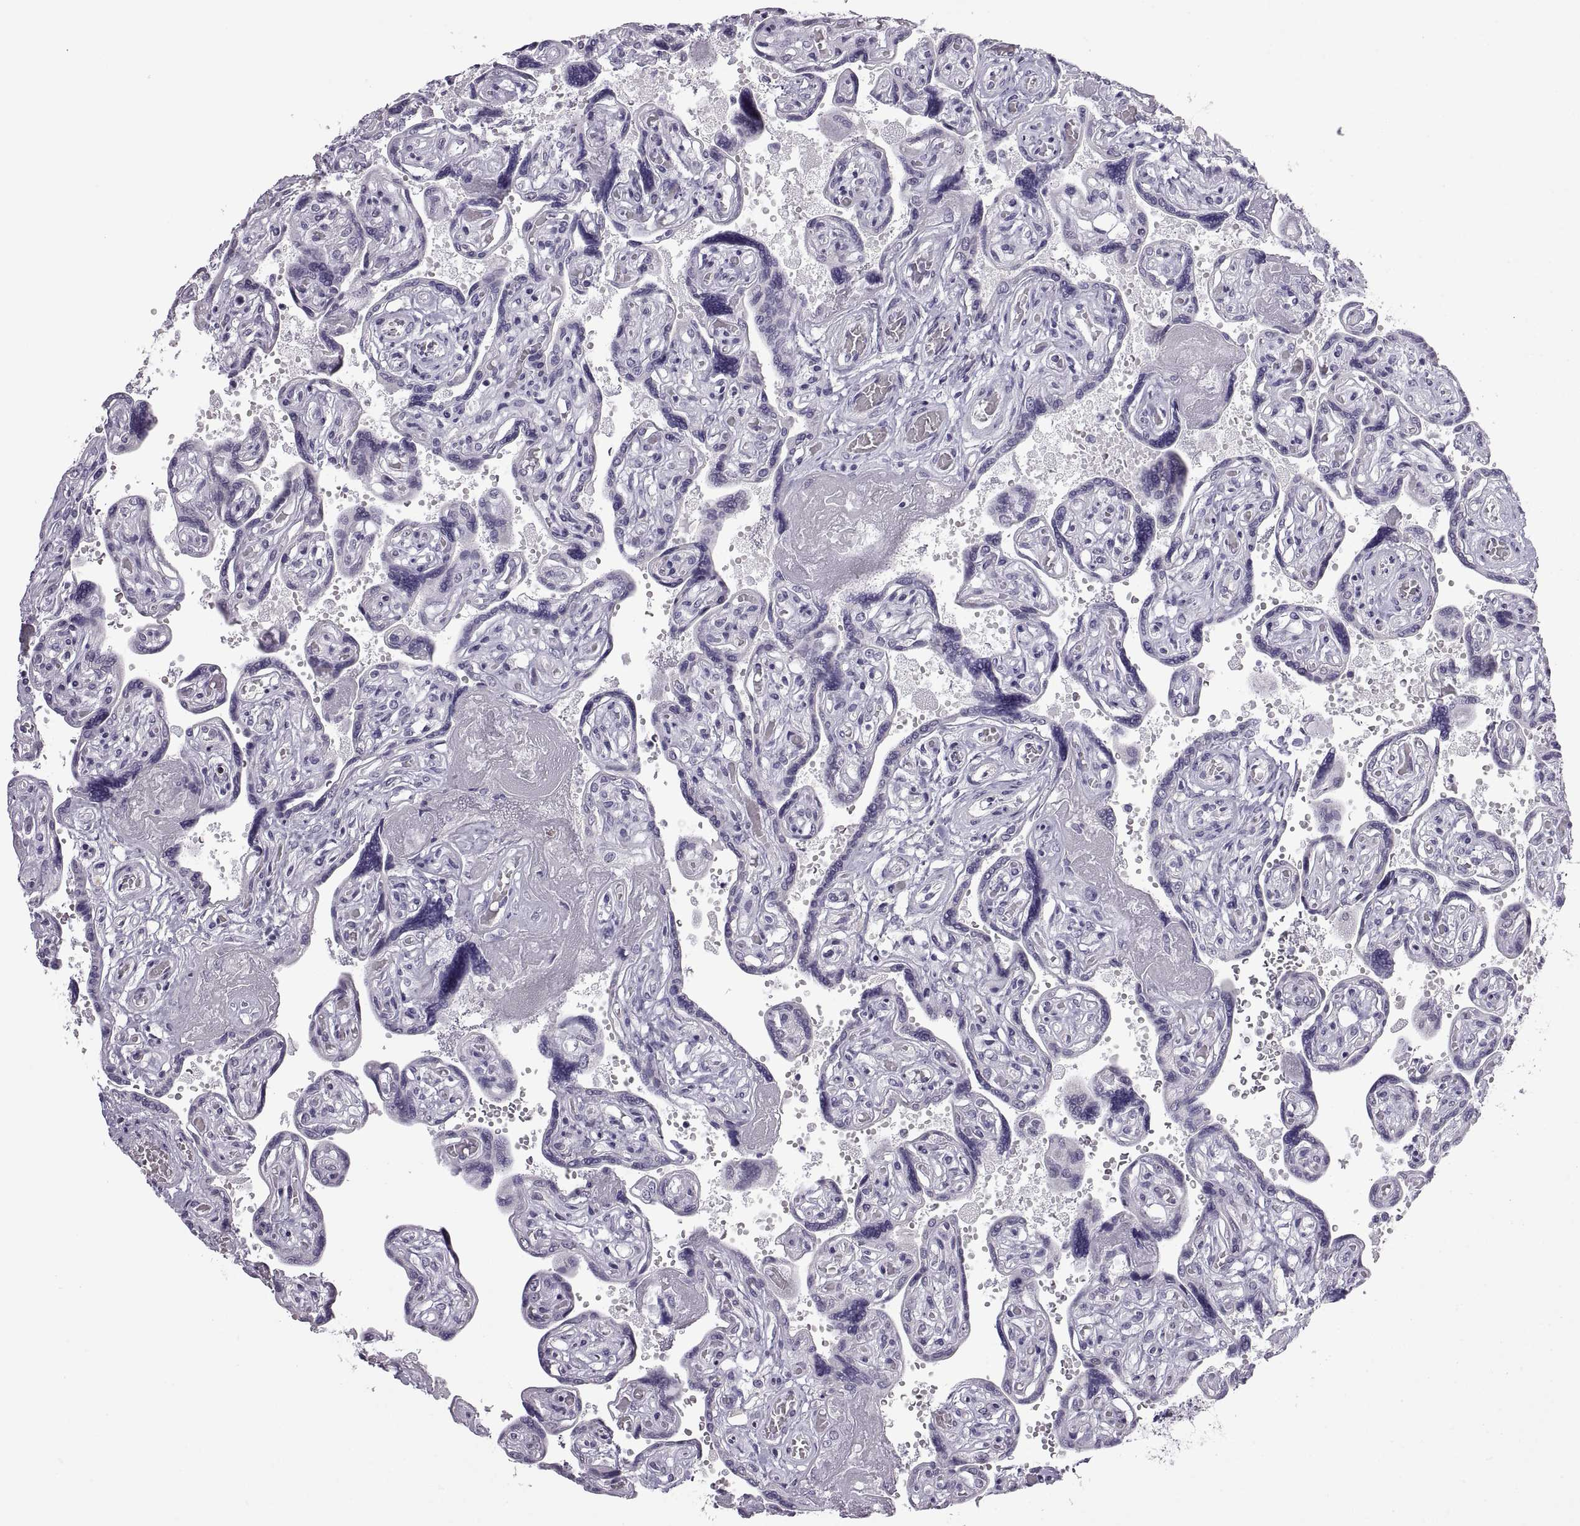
{"staining": {"intensity": "negative", "quantity": "none", "location": "none"}, "tissue": "placenta", "cell_type": "Decidual cells", "image_type": "normal", "snomed": [{"axis": "morphology", "description": "Normal tissue, NOS"}, {"axis": "topography", "description": "Placenta"}], "caption": "Immunohistochemistry micrograph of normal placenta: human placenta stained with DAB shows no significant protein positivity in decidual cells.", "gene": "FAM170A", "patient": {"sex": "female", "age": 32}}